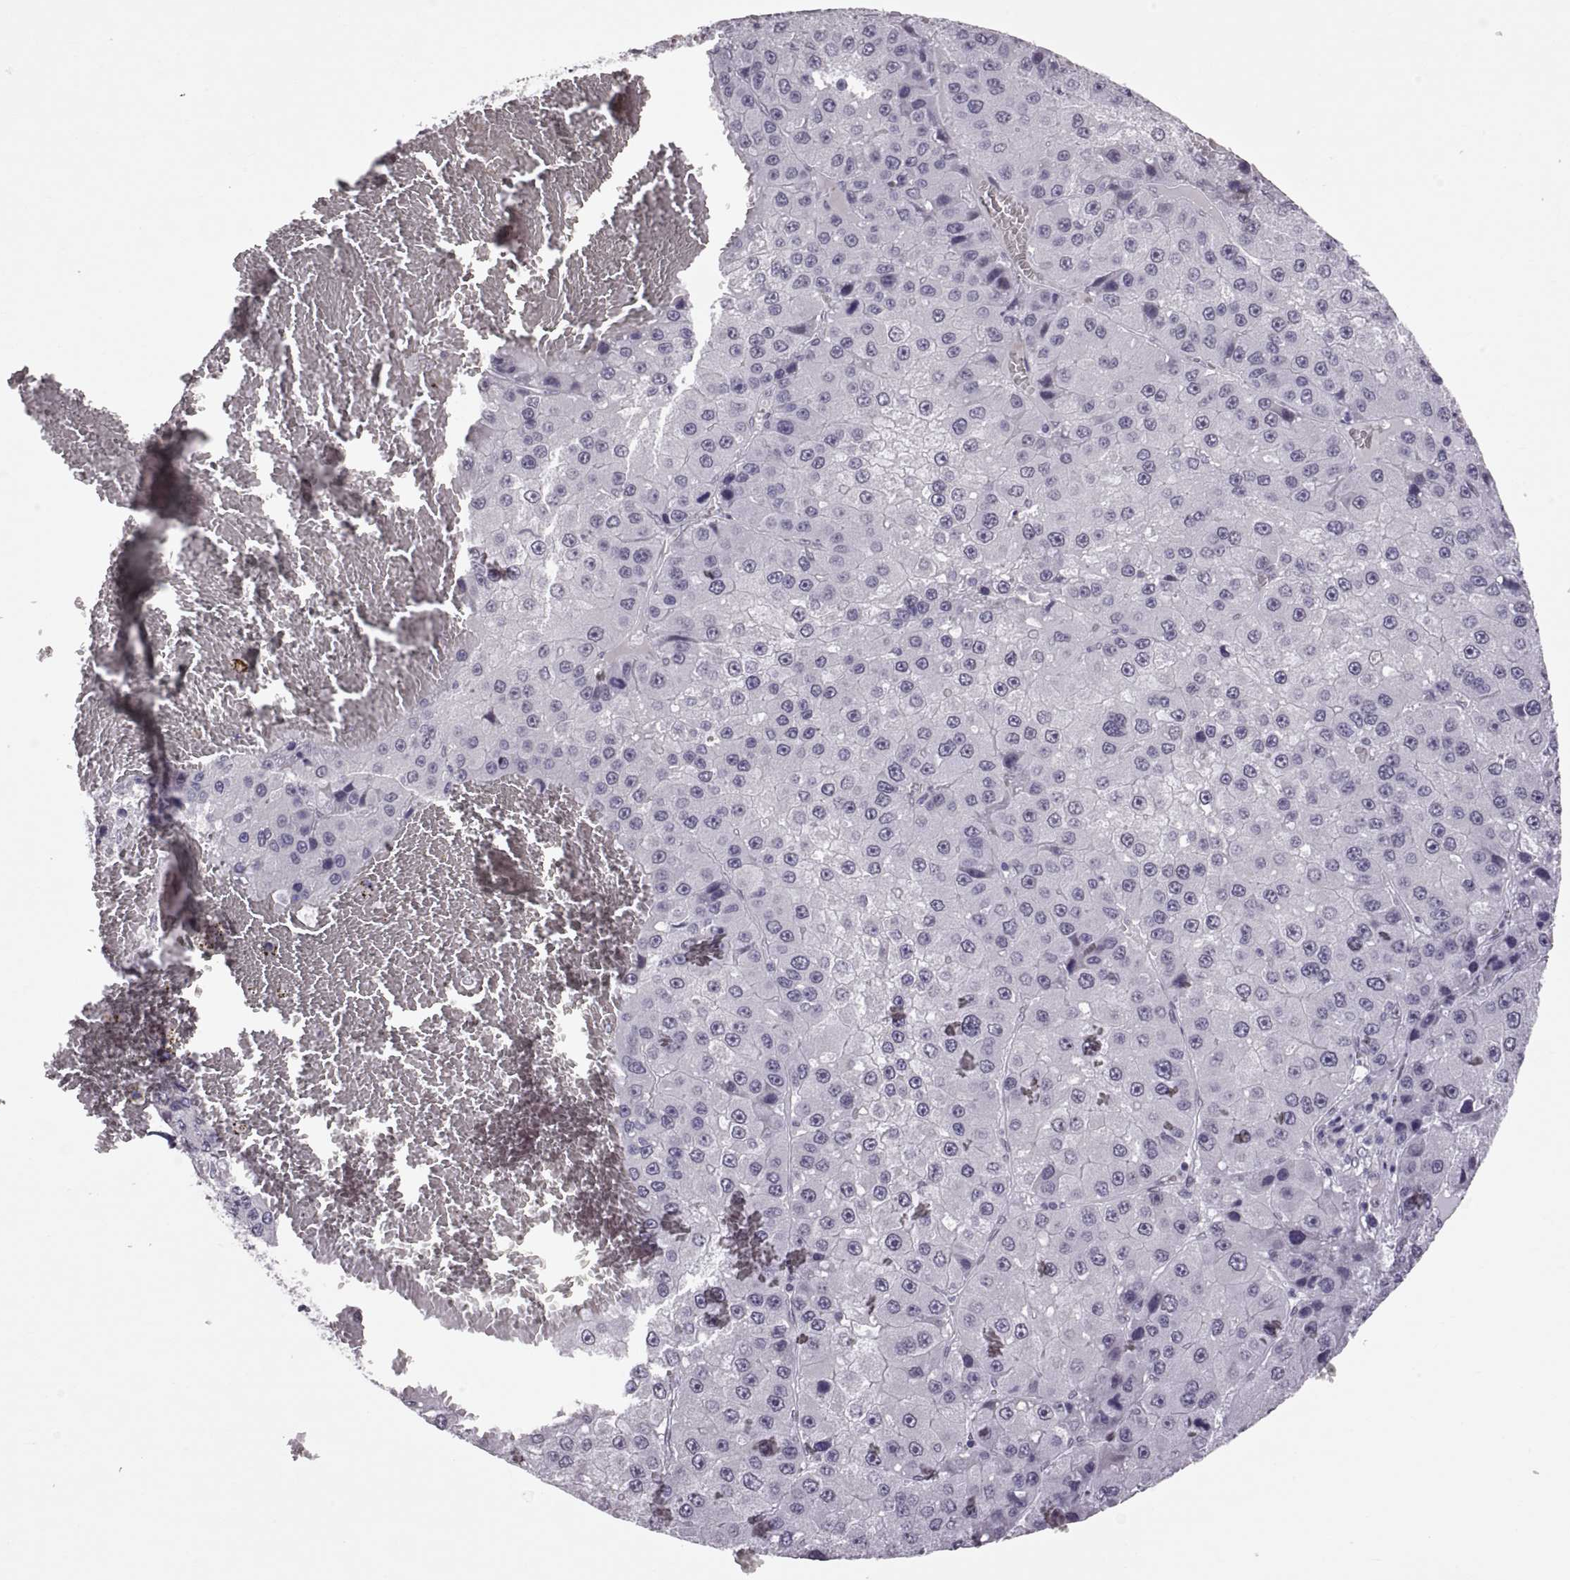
{"staining": {"intensity": "negative", "quantity": "none", "location": "none"}, "tissue": "liver cancer", "cell_type": "Tumor cells", "image_type": "cancer", "snomed": [{"axis": "morphology", "description": "Carcinoma, Hepatocellular, NOS"}, {"axis": "topography", "description": "Liver"}], "caption": "There is no significant positivity in tumor cells of liver cancer. Brightfield microscopy of IHC stained with DAB (3,3'-diaminobenzidine) (brown) and hematoxylin (blue), captured at high magnification.", "gene": "KRT77", "patient": {"sex": "female", "age": 73}}